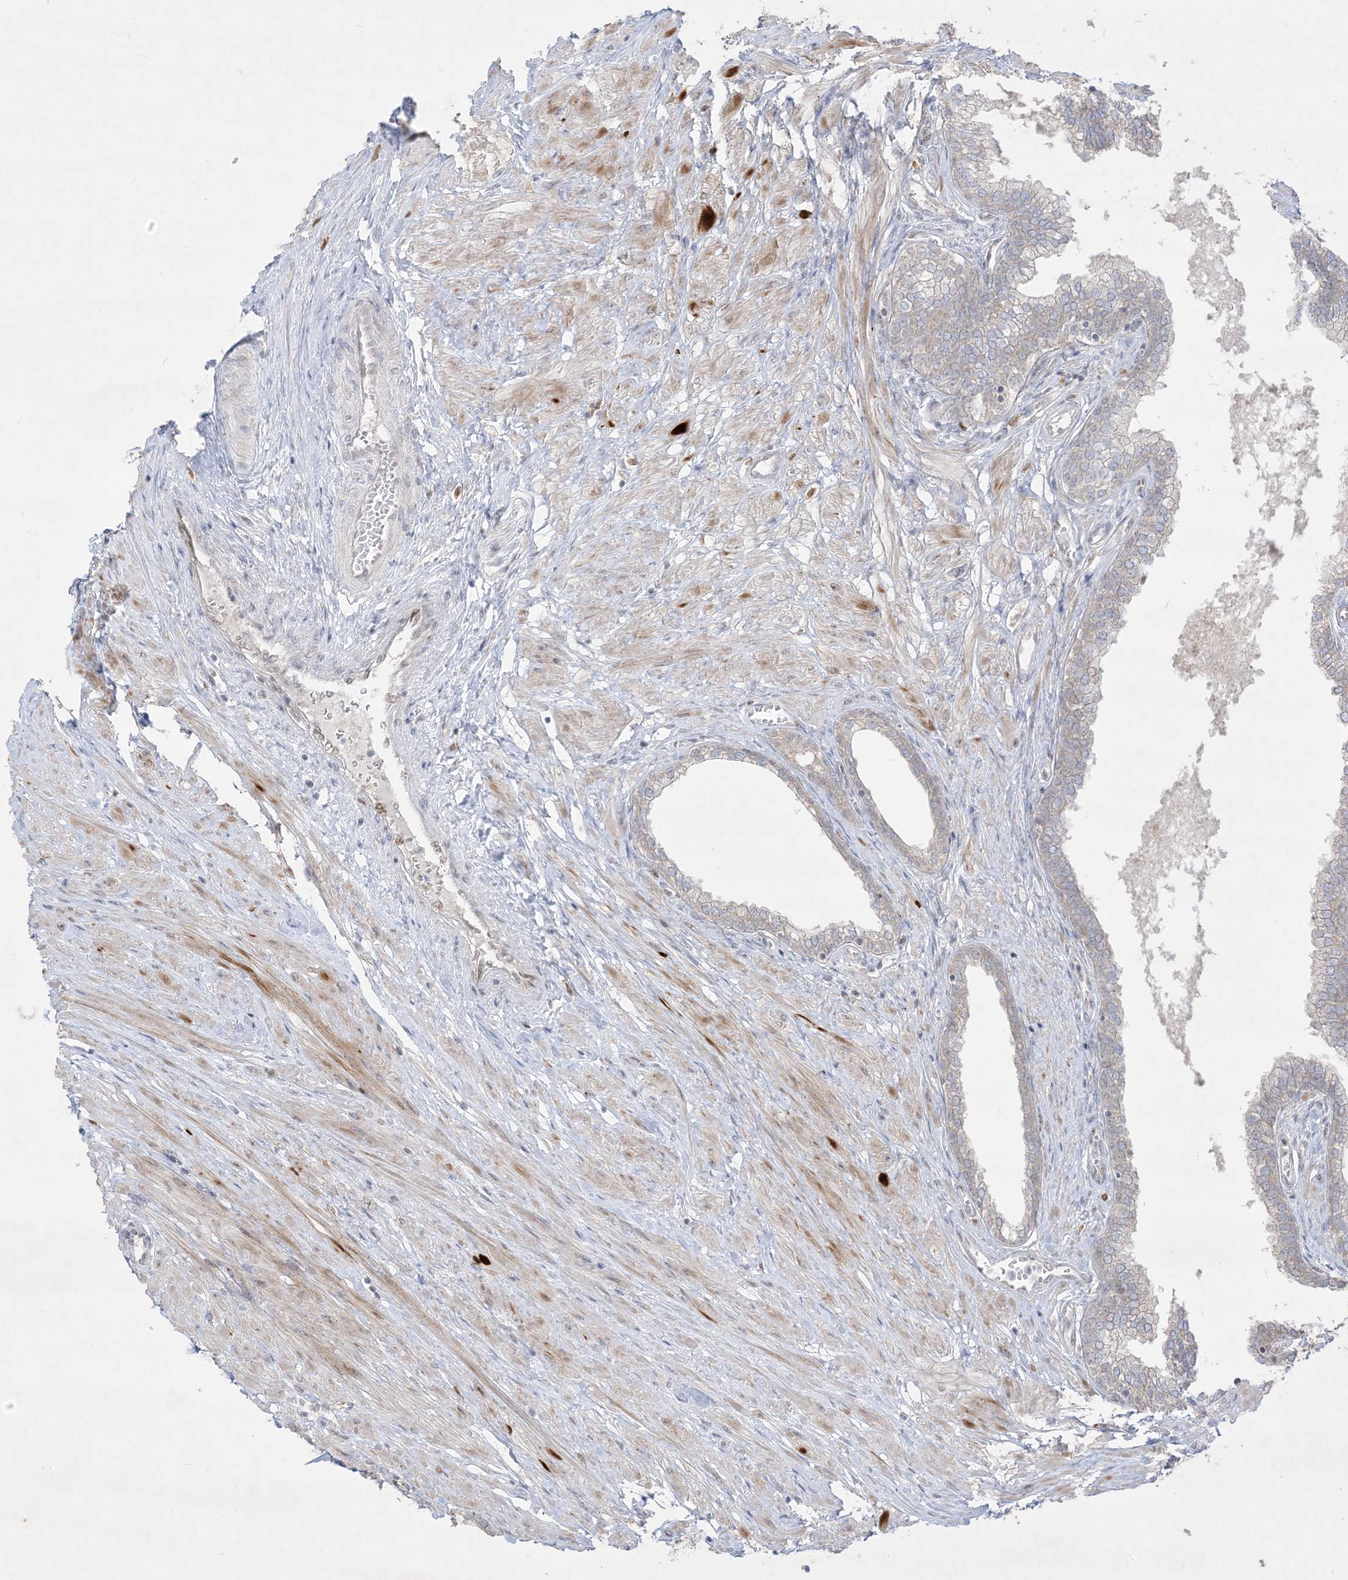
{"staining": {"intensity": "weak", "quantity": "25%-75%", "location": "cytoplasmic/membranous,nuclear"}, "tissue": "prostate", "cell_type": "Glandular cells", "image_type": "normal", "snomed": [{"axis": "morphology", "description": "Normal tissue, NOS"}, {"axis": "morphology", "description": "Urothelial carcinoma, Low grade"}, {"axis": "topography", "description": "Urinary bladder"}, {"axis": "topography", "description": "Prostate"}], "caption": "The micrograph reveals immunohistochemical staining of normal prostate. There is weak cytoplasmic/membranous,nuclear expression is identified in about 25%-75% of glandular cells. The staining was performed using DAB (3,3'-diaminobenzidine), with brown indicating positive protein expression. Nuclei are stained blue with hematoxylin.", "gene": "BHLHE40", "patient": {"sex": "male", "age": 60}}